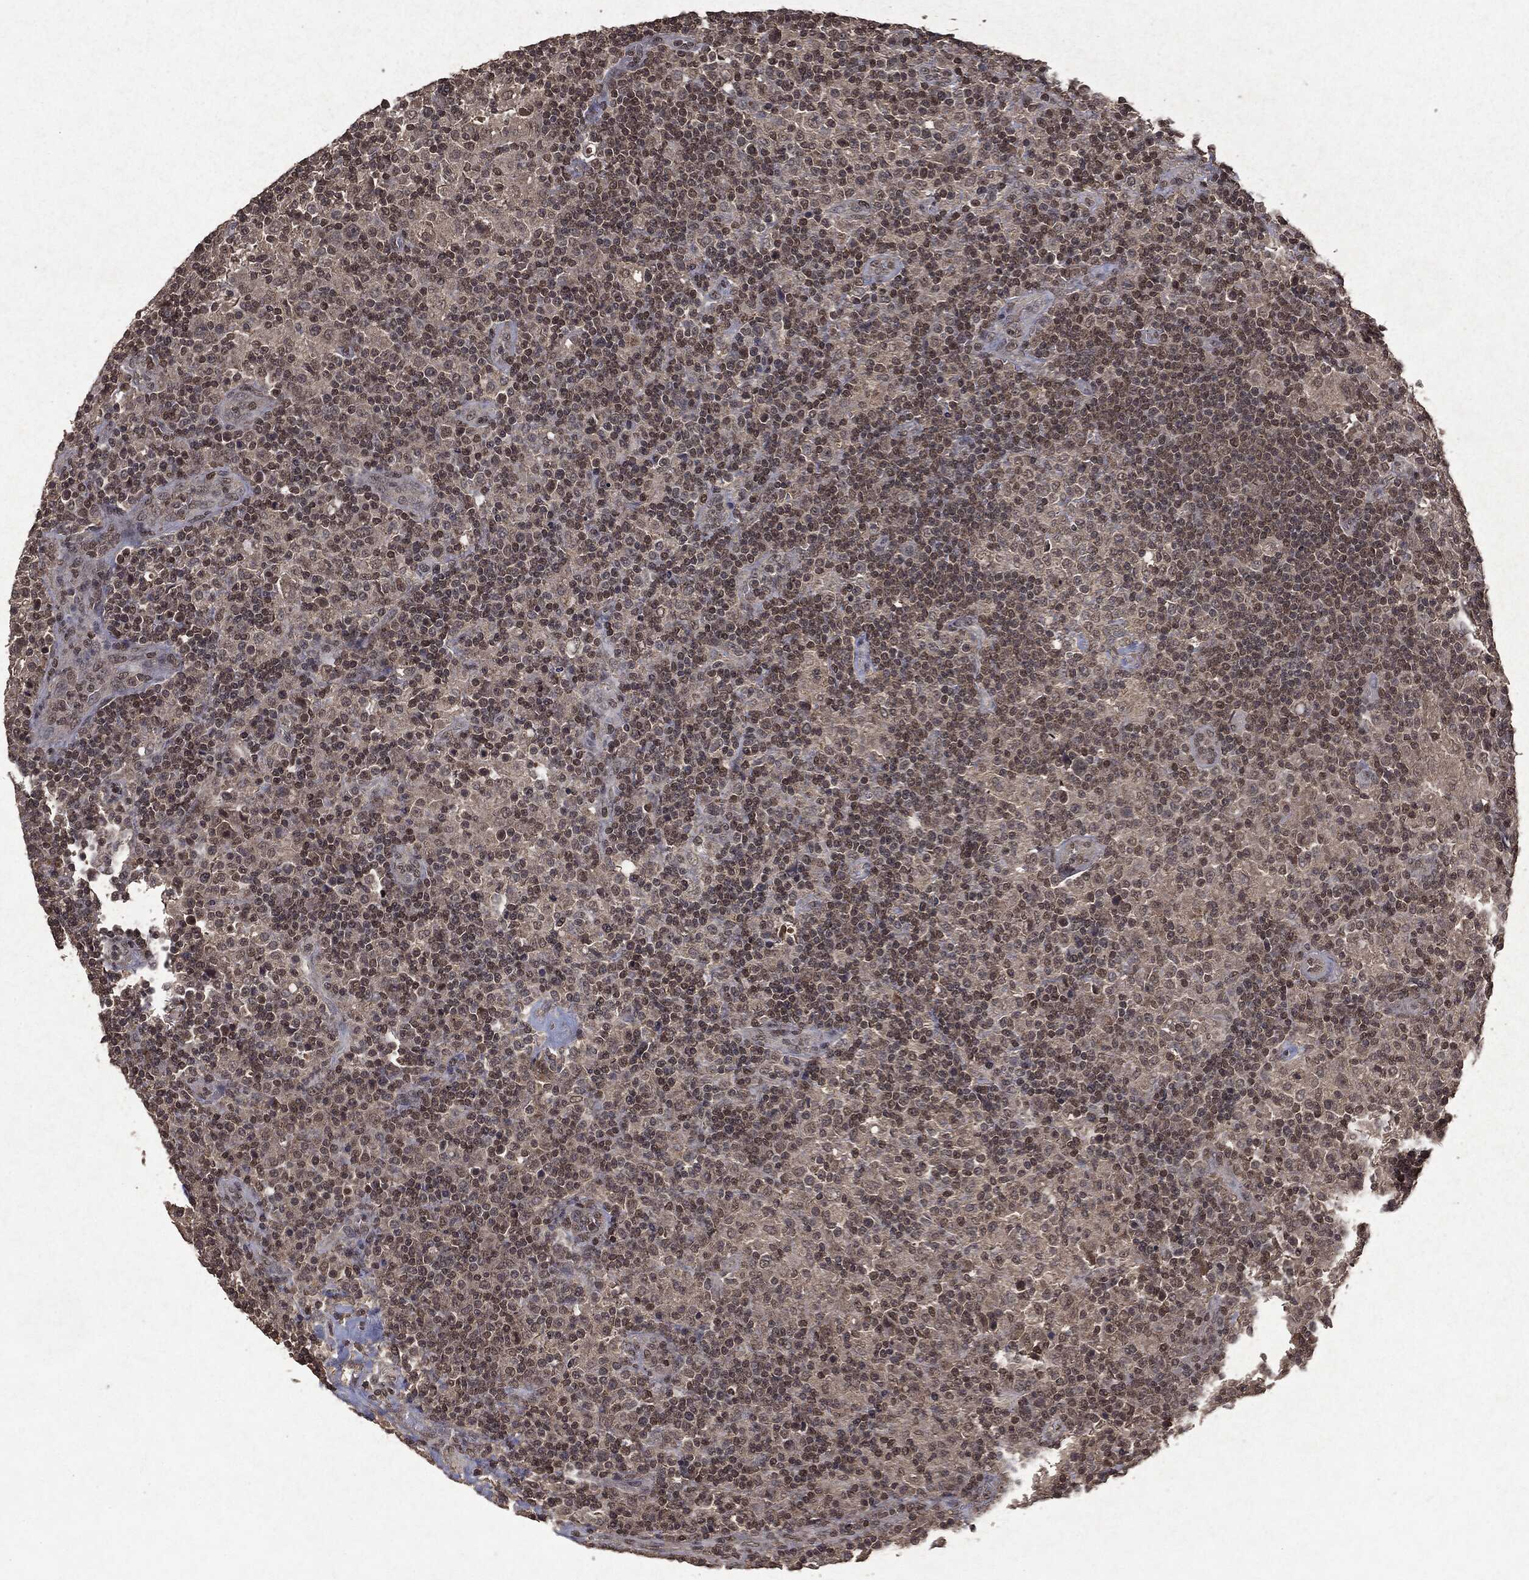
{"staining": {"intensity": "negative", "quantity": "none", "location": "none"}, "tissue": "lymphoma", "cell_type": "Tumor cells", "image_type": "cancer", "snomed": [{"axis": "morphology", "description": "Hodgkin's disease, NOS"}, {"axis": "topography", "description": "Lymph node"}], "caption": "Human Hodgkin's disease stained for a protein using IHC shows no positivity in tumor cells.", "gene": "PEBP1", "patient": {"sex": "male", "age": 70}}